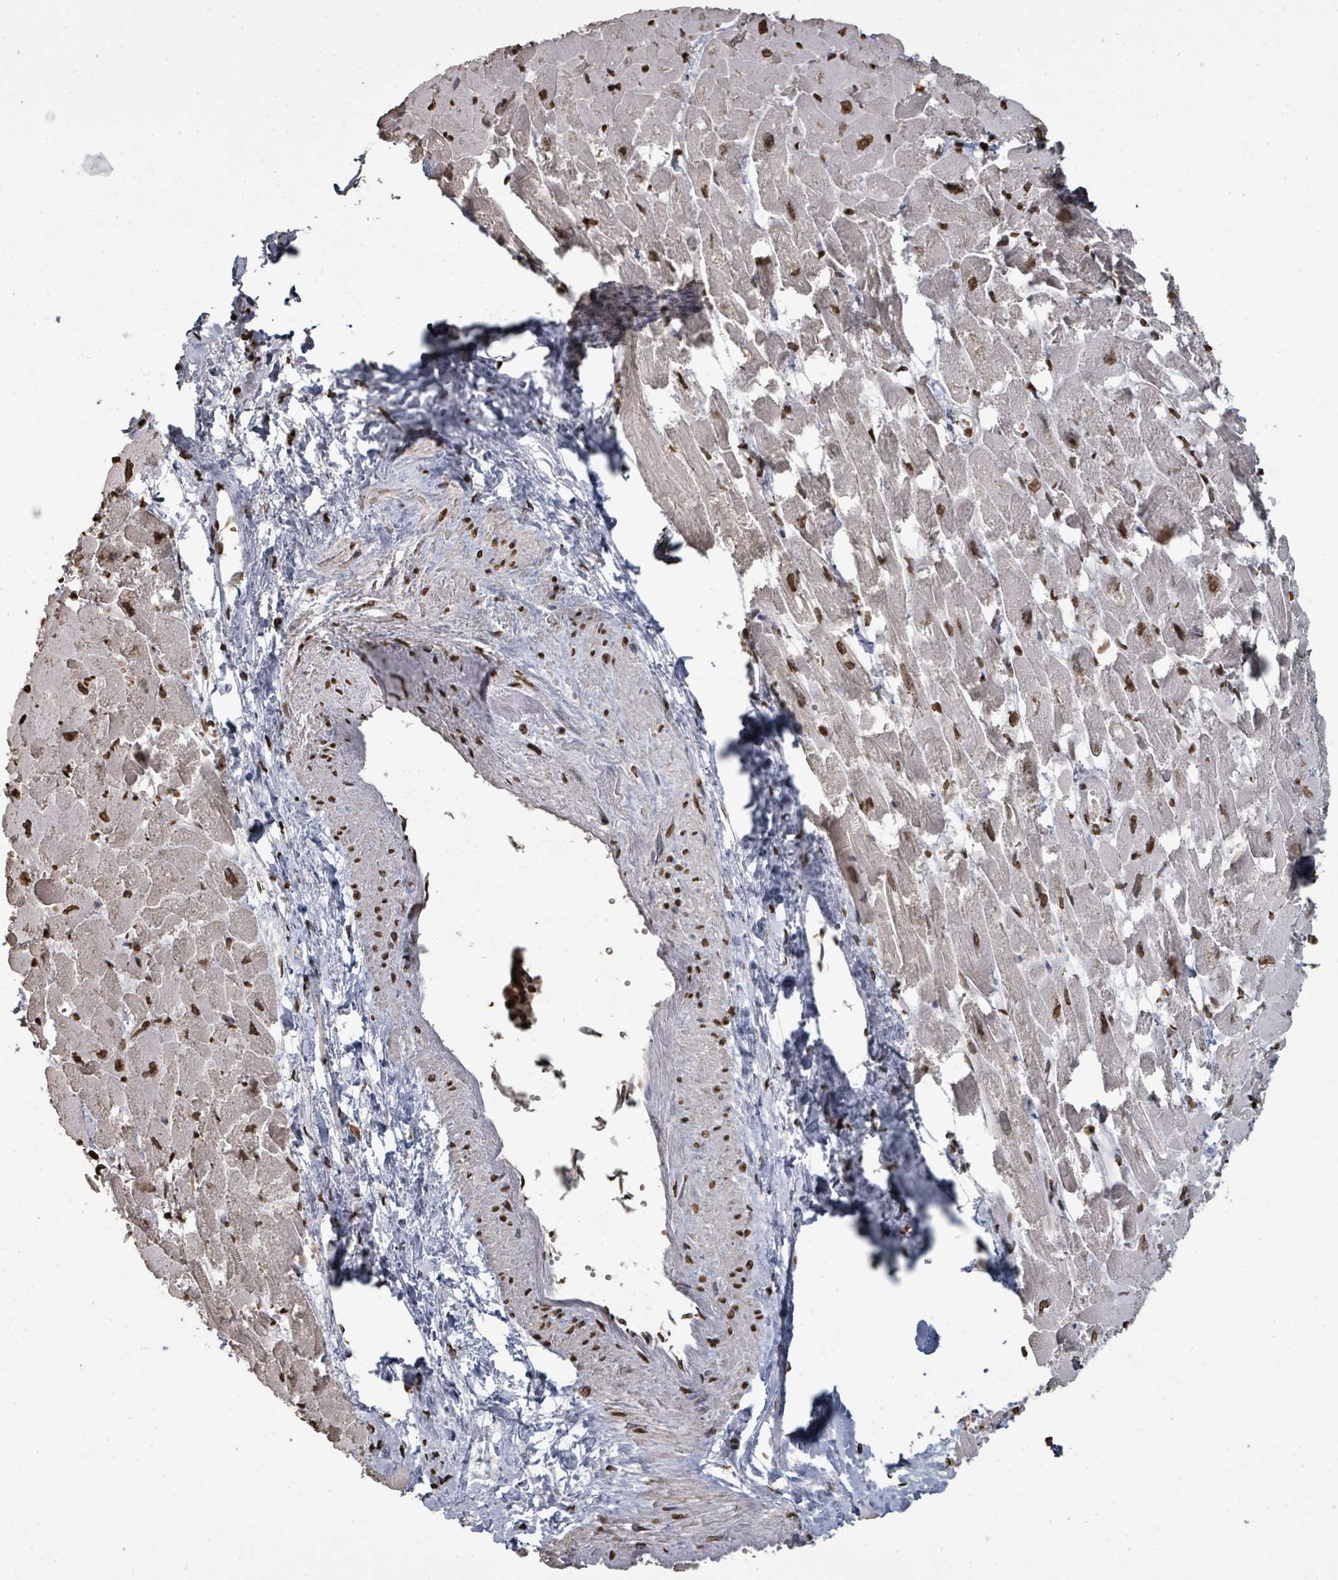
{"staining": {"intensity": "moderate", "quantity": ">75%", "location": "nuclear"}, "tissue": "heart muscle", "cell_type": "Cardiomyocytes", "image_type": "normal", "snomed": [{"axis": "morphology", "description": "Normal tissue, NOS"}, {"axis": "topography", "description": "Heart"}], "caption": "Heart muscle stained for a protein (brown) shows moderate nuclear positive expression in approximately >75% of cardiomyocytes.", "gene": "MRPS12", "patient": {"sex": "male", "age": 54}}